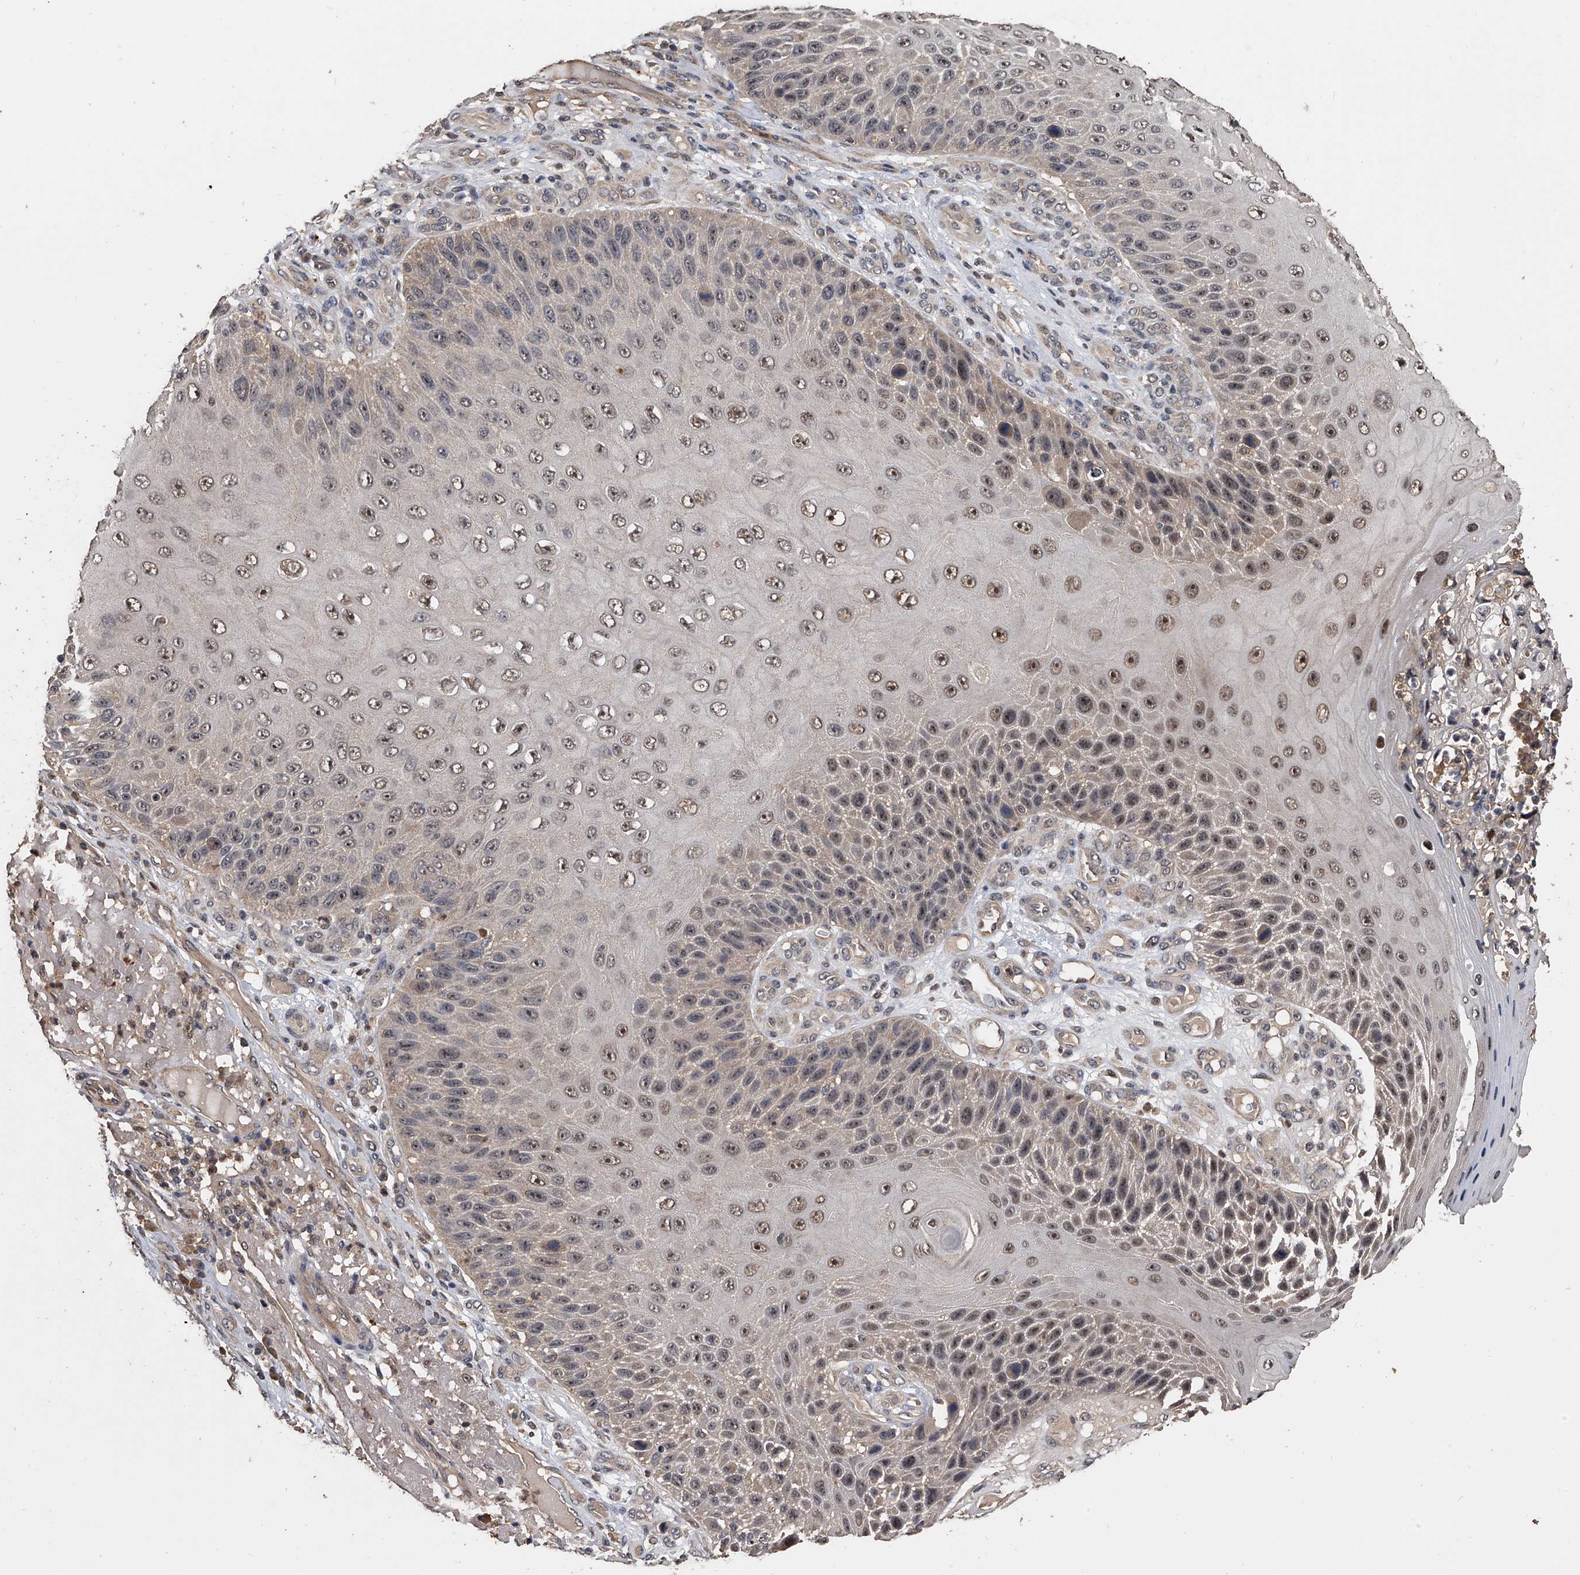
{"staining": {"intensity": "moderate", "quantity": "25%-75%", "location": "nuclear"}, "tissue": "skin cancer", "cell_type": "Tumor cells", "image_type": "cancer", "snomed": [{"axis": "morphology", "description": "Squamous cell carcinoma, NOS"}, {"axis": "topography", "description": "Skin"}], "caption": "Skin cancer (squamous cell carcinoma) tissue reveals moderate nuclear staining in approximately 25%-75% of tumor cells", "gene": "EFCAB7", "patient": {"sex": "female", "age": 88}}